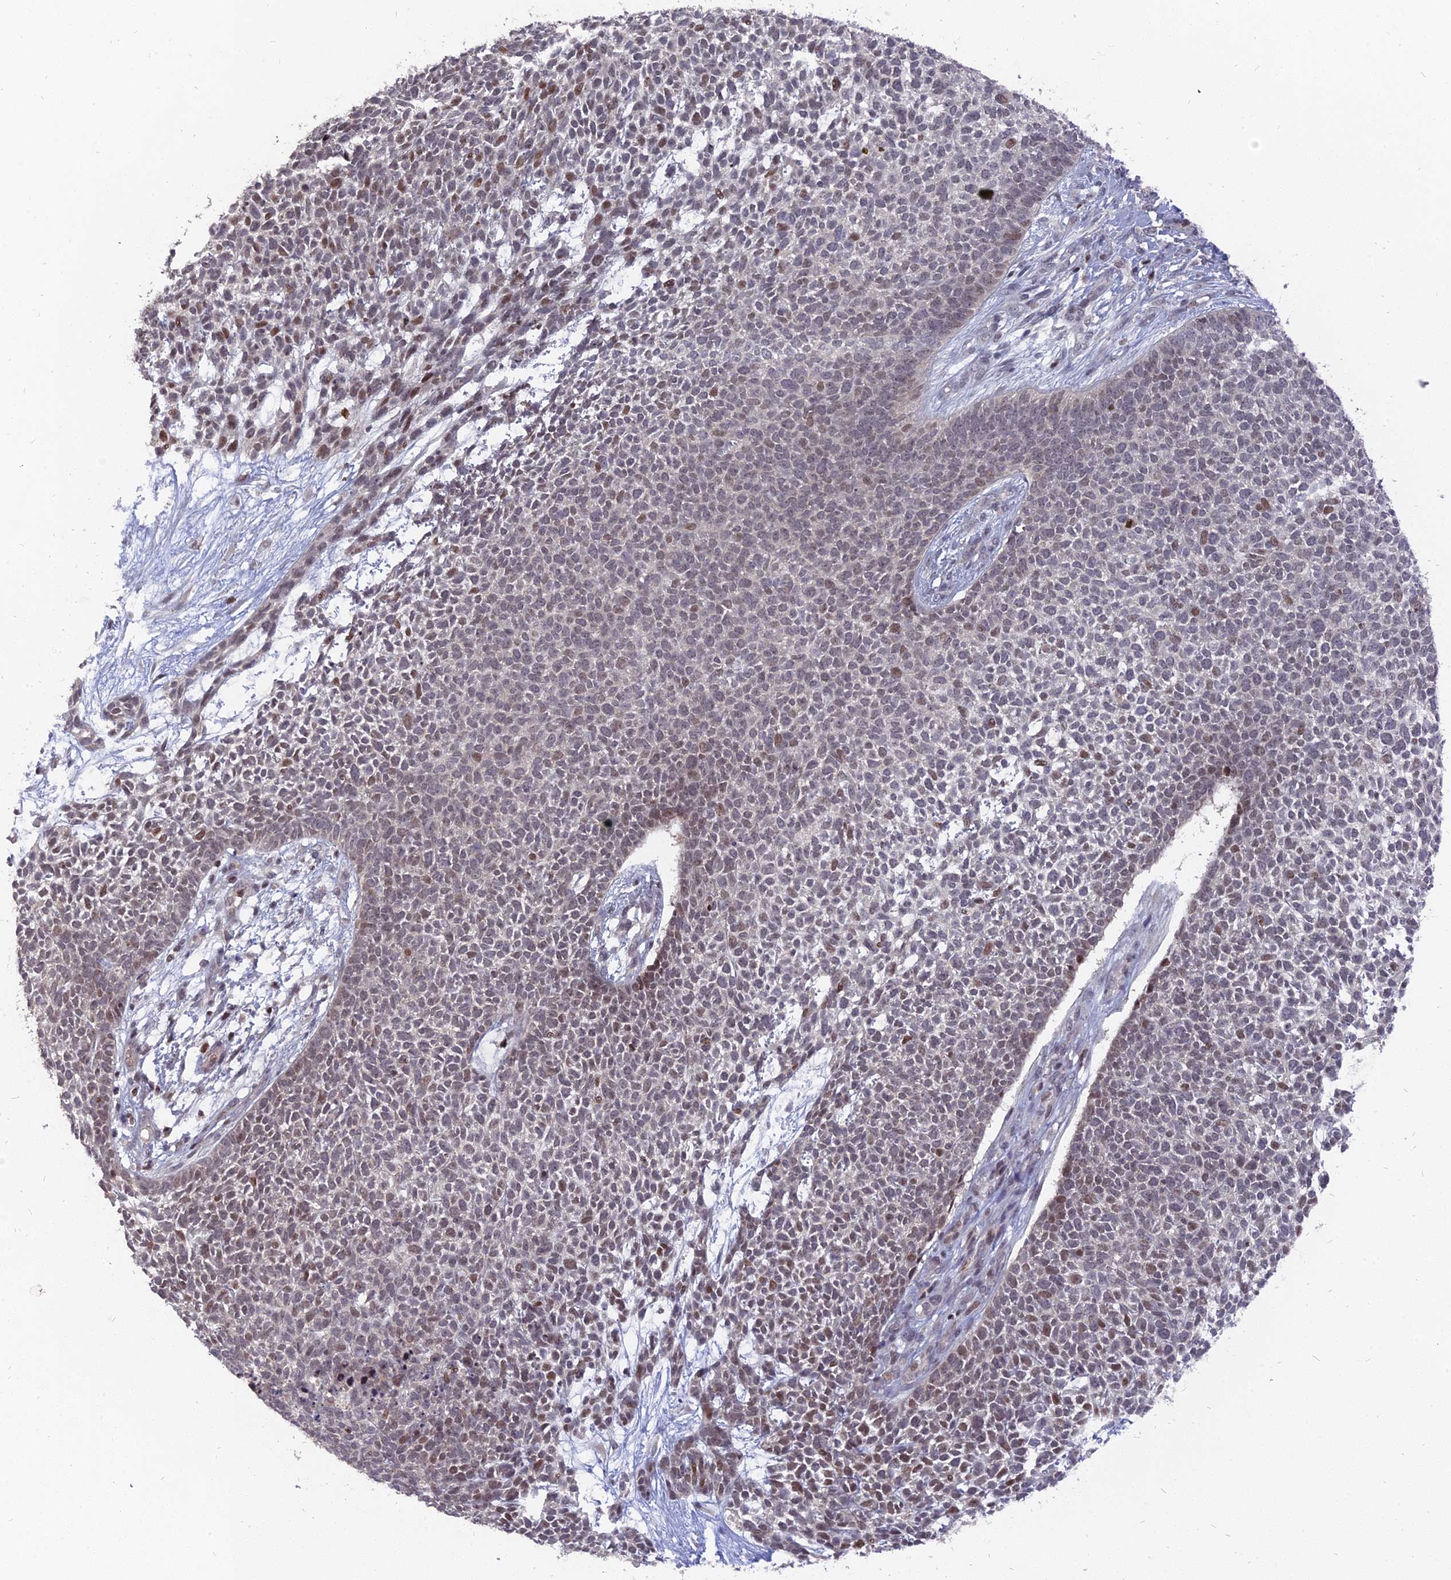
{"staining": {"intensity": "weak", "quantity": "<25%", "location": "nuclear"}, "tissue": "skin cancer", "cell_type": "Tumor cells", "image_type": "cancer", "snomed": [{"axis": "morphology", "description": "Basal cell carcinoma"}, {"axis": "topography", "description": "Skin"}], "caption": "Tumor cells show no significant staining in skin cancer. Brightfield microscopy of immunohistochemistry stained with DAB (3,3'-diaminobenzidine) (brown) and hematoxylin (blue), captured at high magnification.", "gene": "NR1H3", "patient": {"sex": "female", "age": 84}}